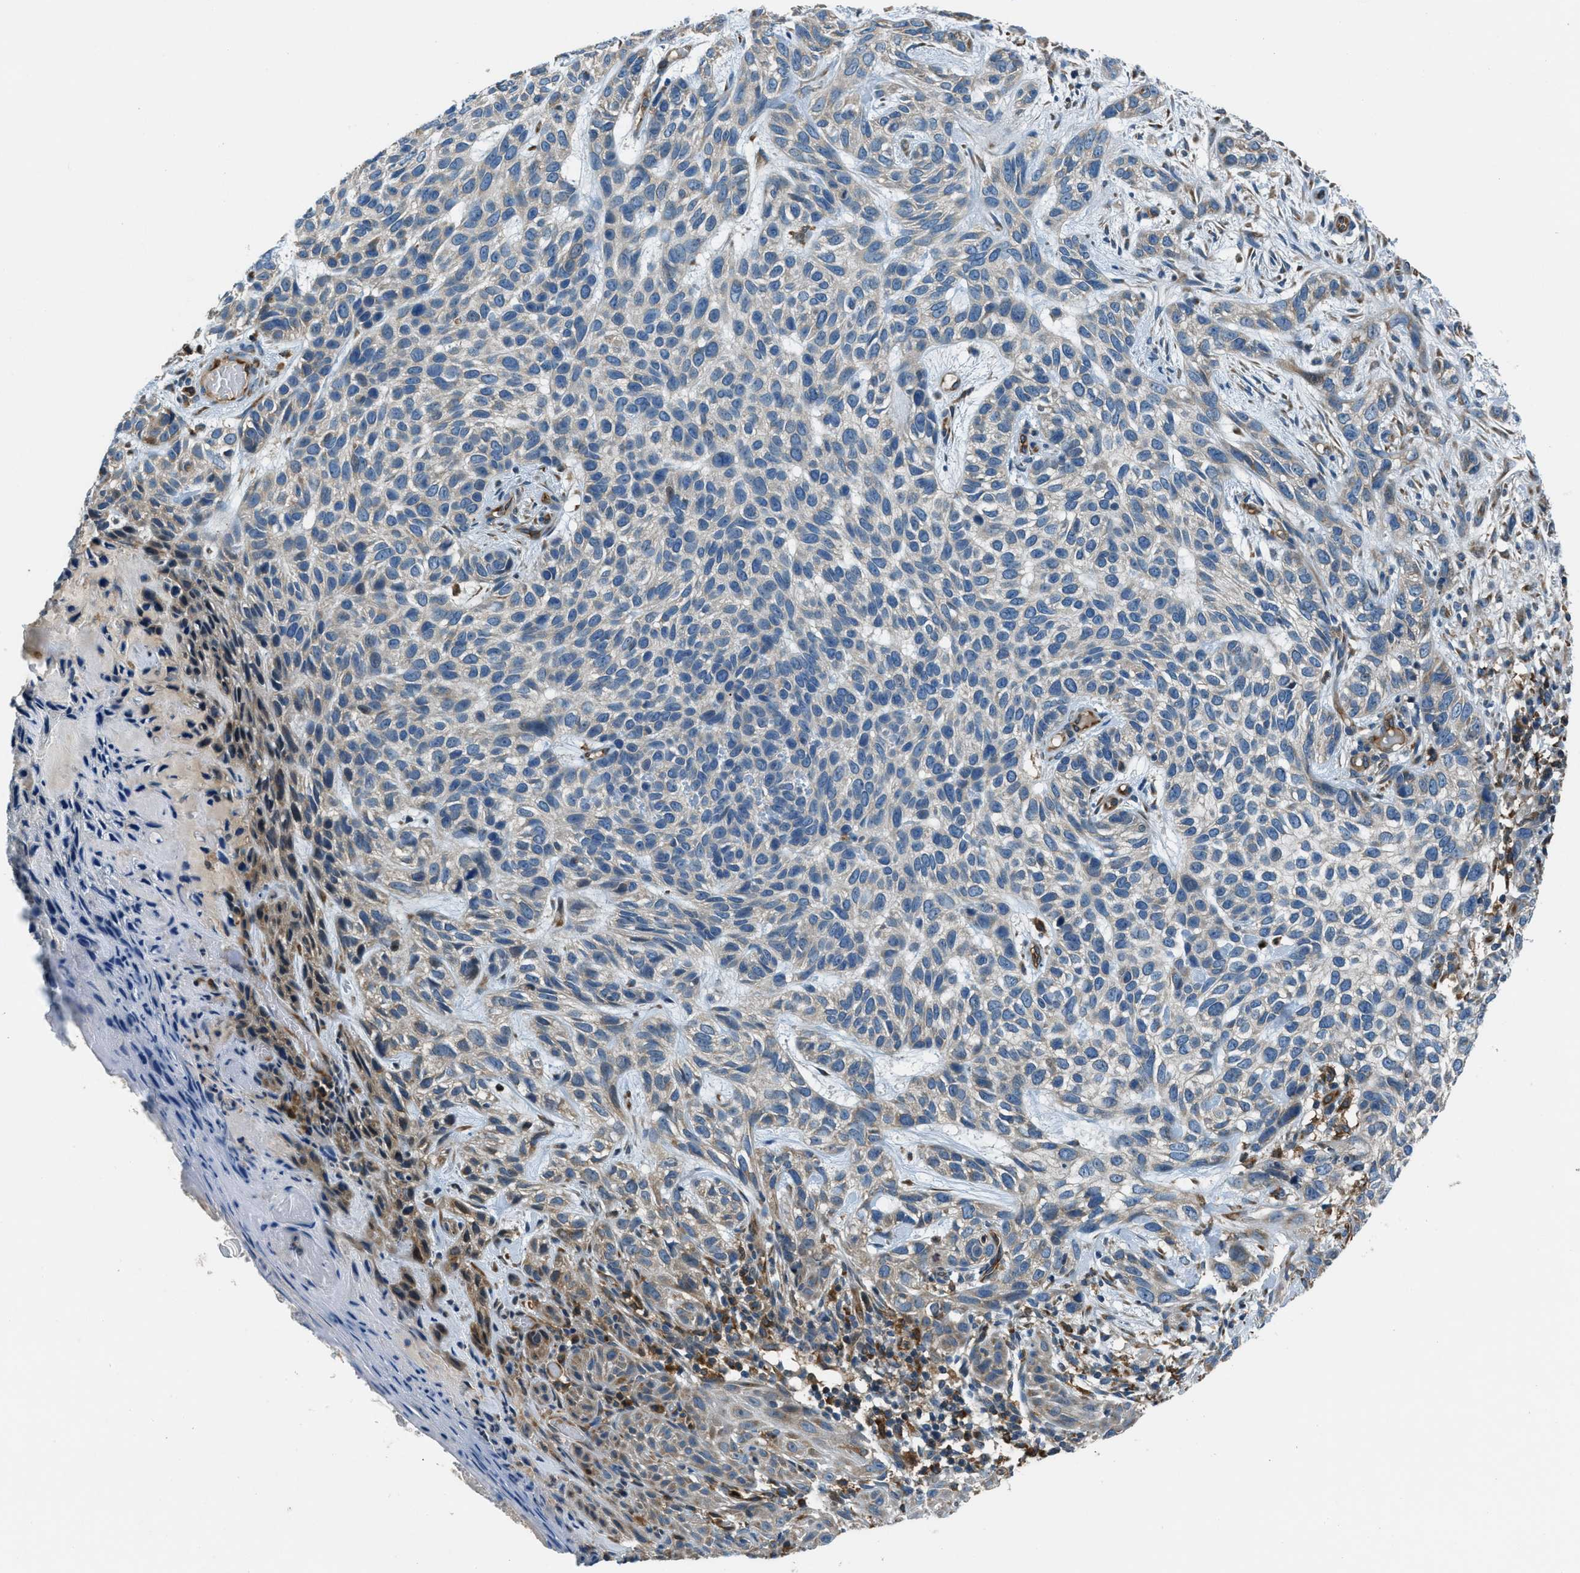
{"staining": {"intensity": "weak", "quantity": "<25%", "location": "cytoplasmic/membranous"}, "tissue": "skin cancer", "cell_type": "Tumor cells", "image_type": "cancer", "snomed": [{"axis": "morphology", "description": "Normal tissue, NOS"}, {"axis": "morphology", "description": "Basal cell carcinoma"}, {"axis": "topography", "description": "Skin"}], "caption": "Immunohistochemical staining of skin basal cell carcinoma demonstrates no significant positivity in tumor cells. (Brightfield microscopy of DAB (3,3'-diaminobenzidine) IHC at high magnification).", "gene": "GIMAP8", "patient": {"sex": "male", "age": 79}}